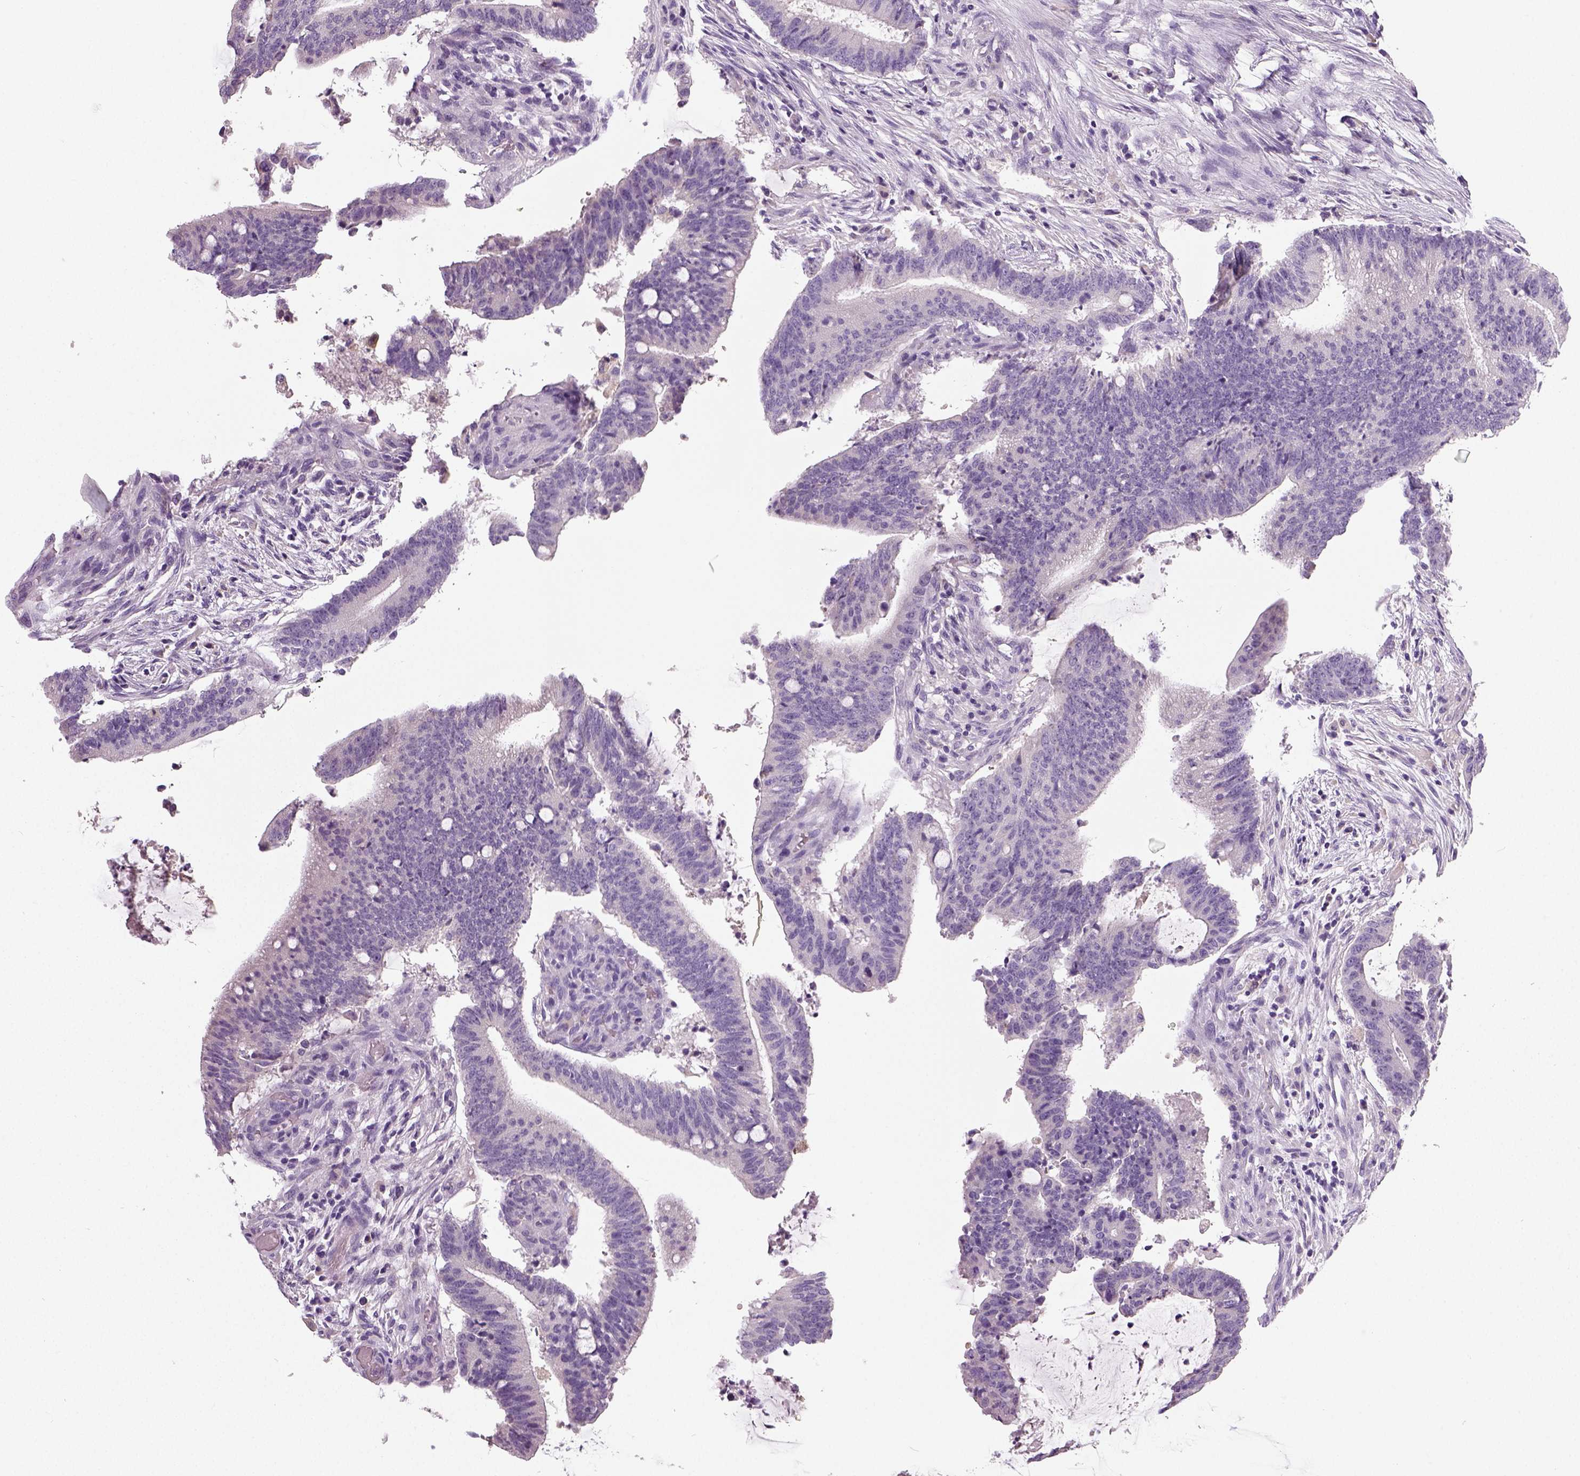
{"staining": {"intensity": "negative", "quantity": "none", "location": "none"}, "tissue": "colorectal cancer", "cell_type": "Tumor cells", "image_type": "cancer", "snomed": [{"axis": "morphology", "description": "Adenocarcinoma, NOS"}, {"axis": "topography", "description": "Colon"}], "caption": "A photomicrograph of human colorectal adenocarcinoma is negative for staining in tumor cells.", "gene": "NECAB2", "patient": {"sex": "female", "age": 43}}